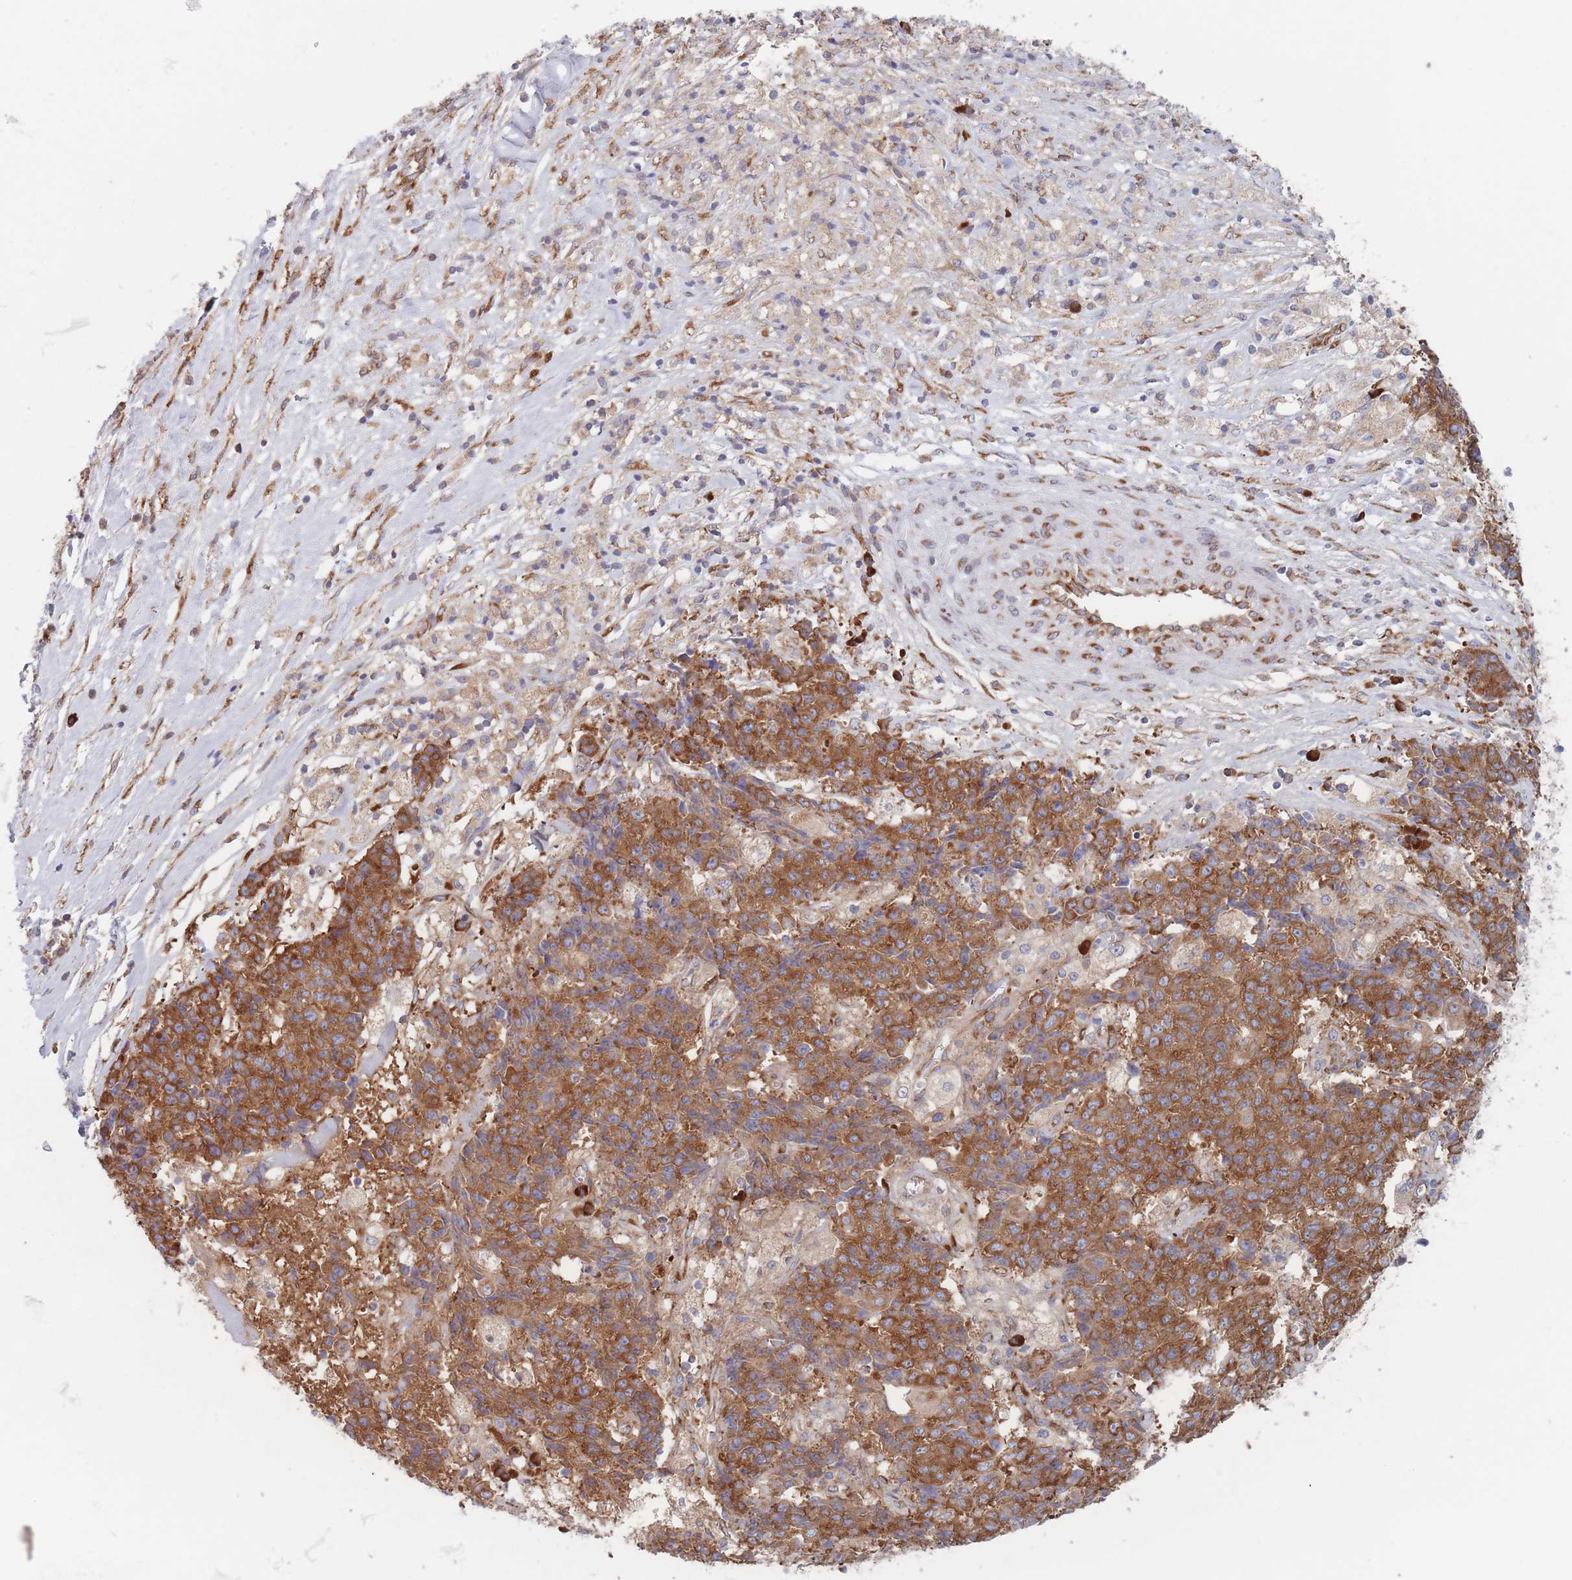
{"staining": {"intensity": "strong", "quantity": ">75%", "location": "cytoplasmic/membranous"}, "tissue": "ovarian cancer", "cell_type": "Tumor cells", "image_type": "cancer", "snomed": [{"axis": "morphology", "description": "Carcinoma, endometroid"}, {"axis": "topography", "description": "Ovary"}], "caption": "Brown immunohistochemical staining in human endometroid carcinoma (ovarian) shows strong cytoplasmic/membranous expression in about >75% of tumor cells.", "gene": "EEF1B2", "patient": {"sex": "female", "age": 42}}